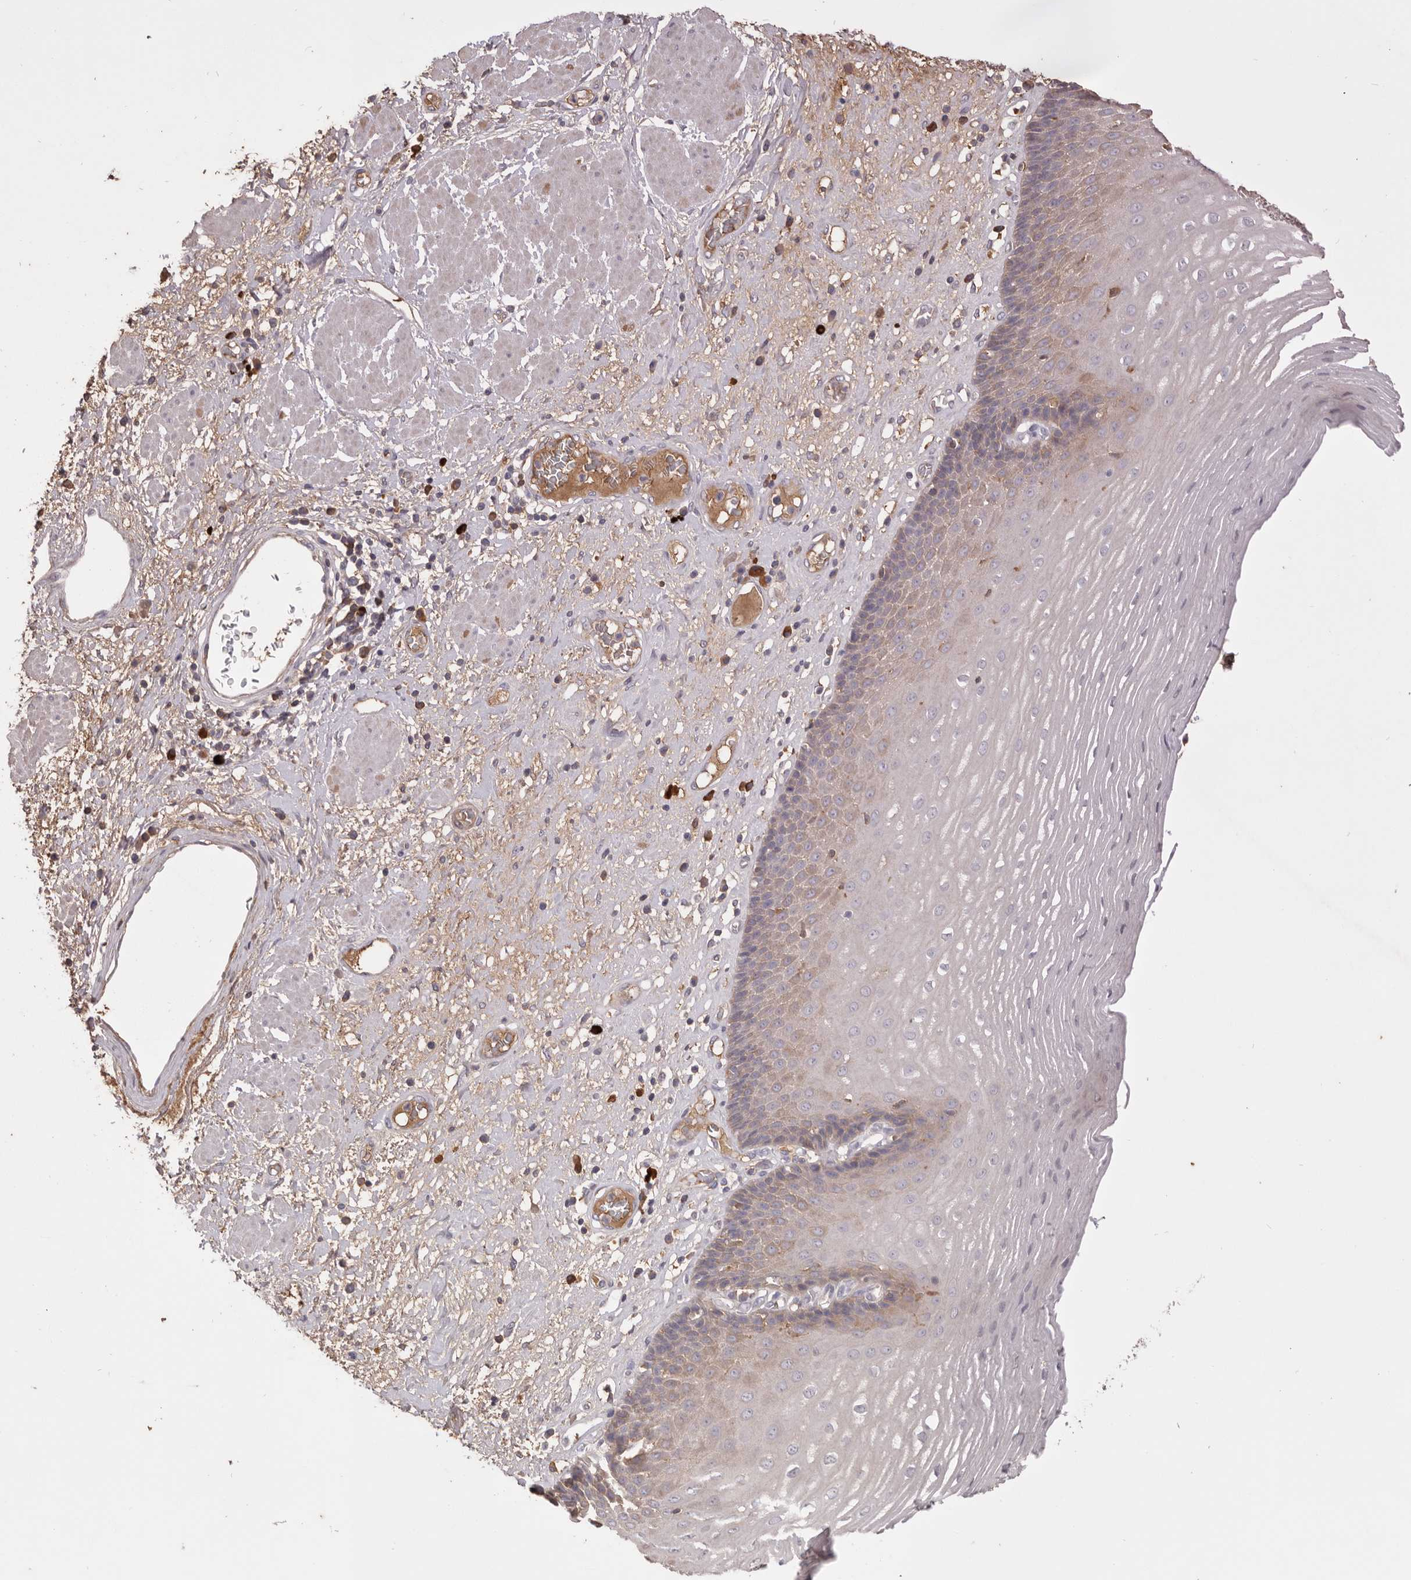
{"staining": {"intensity": "weak", "quantity": "<25%", "location": "cytoplasmic/membranous"}, "tissue": "esophagus", "cell_type": "Squamous epithelial cells", "image_type": "normal", "snomed": [{"axis": "morphology", "description": "Normal tissue, NOS"}, {"axis": "morphology", "description": "Adenocarcinoma, NOS"}, {"axis": "topography", "description": "Esophagus"}], "caption": "A high-resolution micrograph shows IHC staining of benign esophagus, which exhibits no significant staining in squamous epithelial cells.", "gene": "HCAR2", "patient": {"sex": "male", "age": 62}}